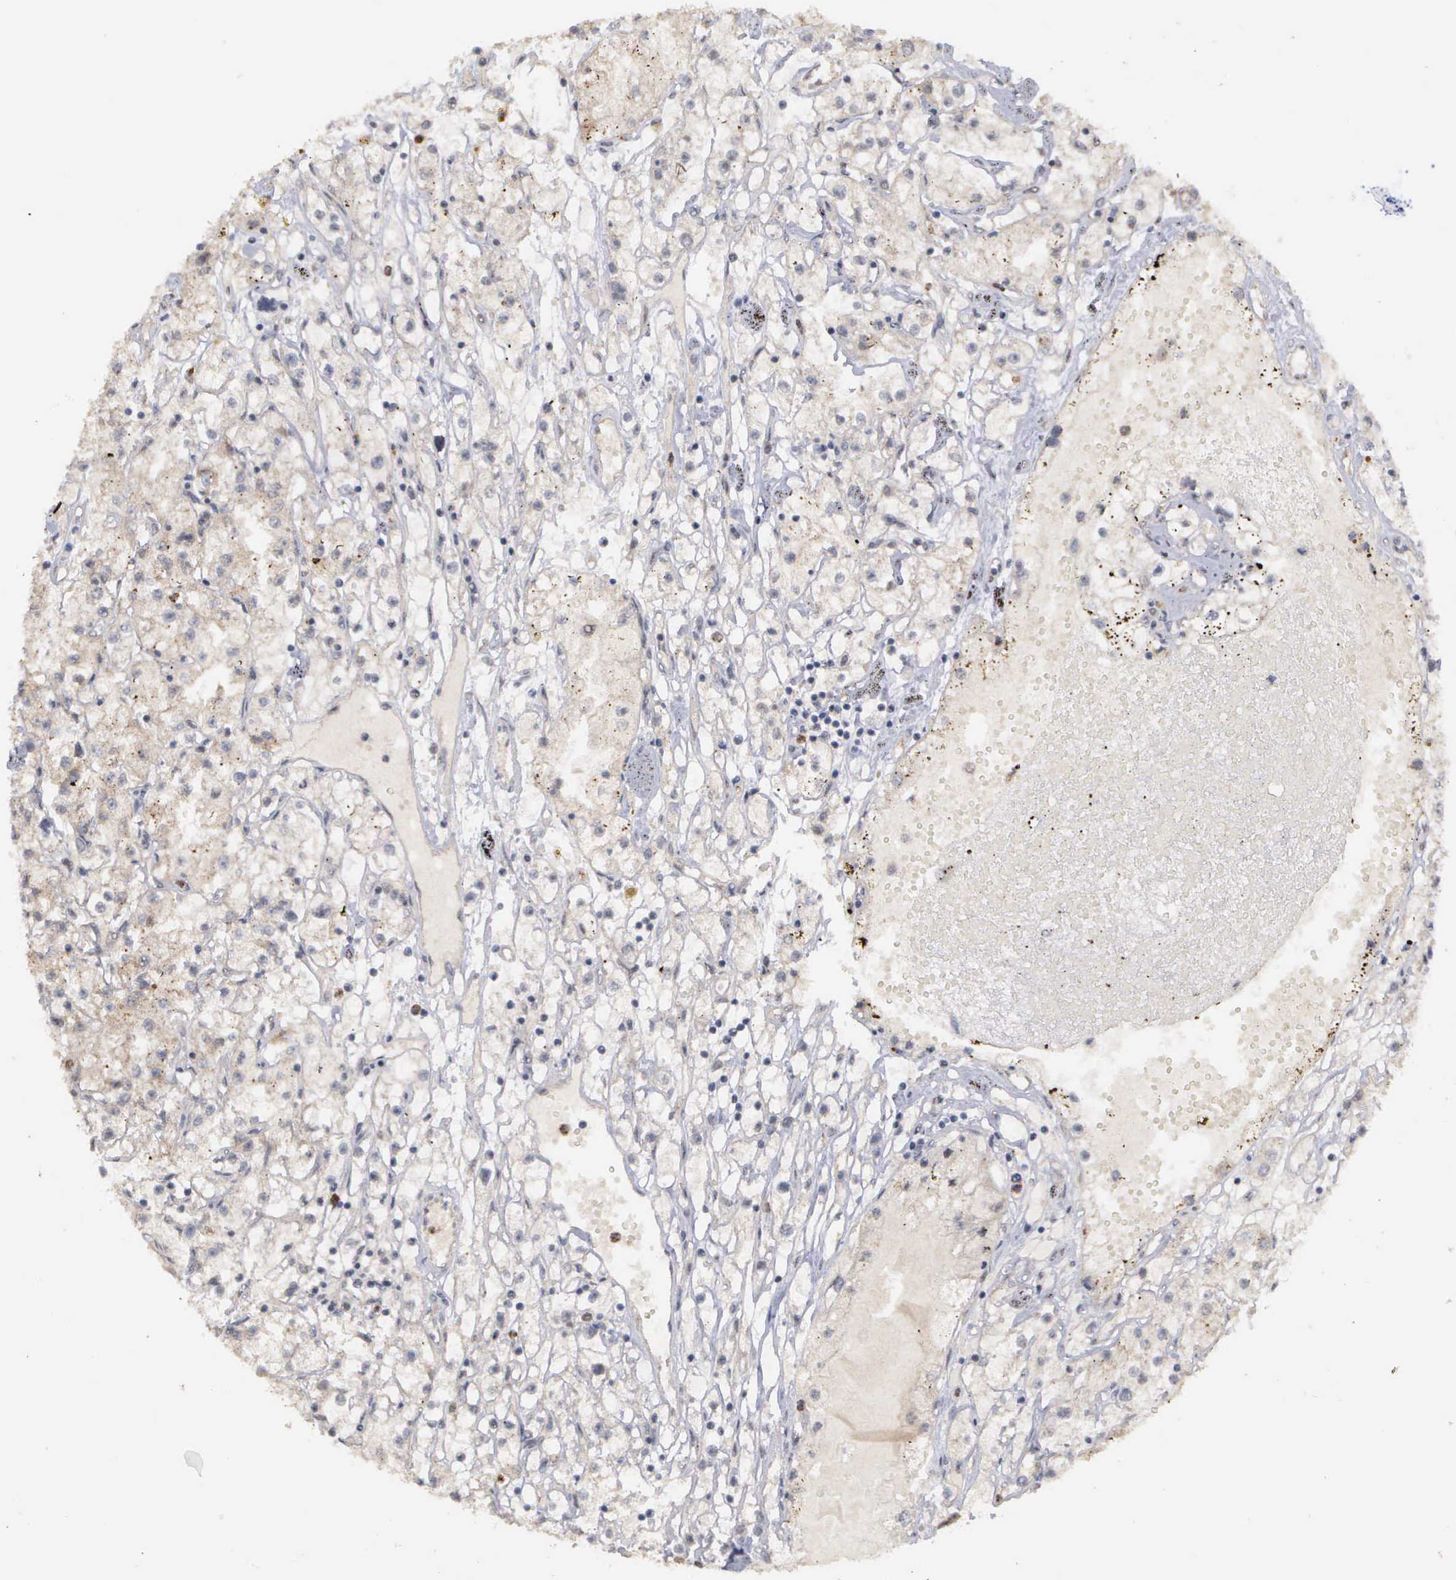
{"staining": {"intensity": "negative", "quantity": "none", "location": "none"}, "tissue": "renal cancer", "cell_type": "Tumor cells", "image_type": "cancer", "snomed": [{"axis": "morphology", "description": "Adenocarcinoma, NOS"}, {"axis": "topography", "description": "Kidney"}], "caption": "Tumor cells are negative for protein expression in human renal cancer (adenocarcinoma). (Stains: DAB (3,3'-diaminobenzidine) immunohistochemistry (IHC) with hematoxylin counter stain, Microscopy: brightfield microscopy at high magnification).", "gene": "MAP3K9", "patient": {"sex": "male", "age": 56}}